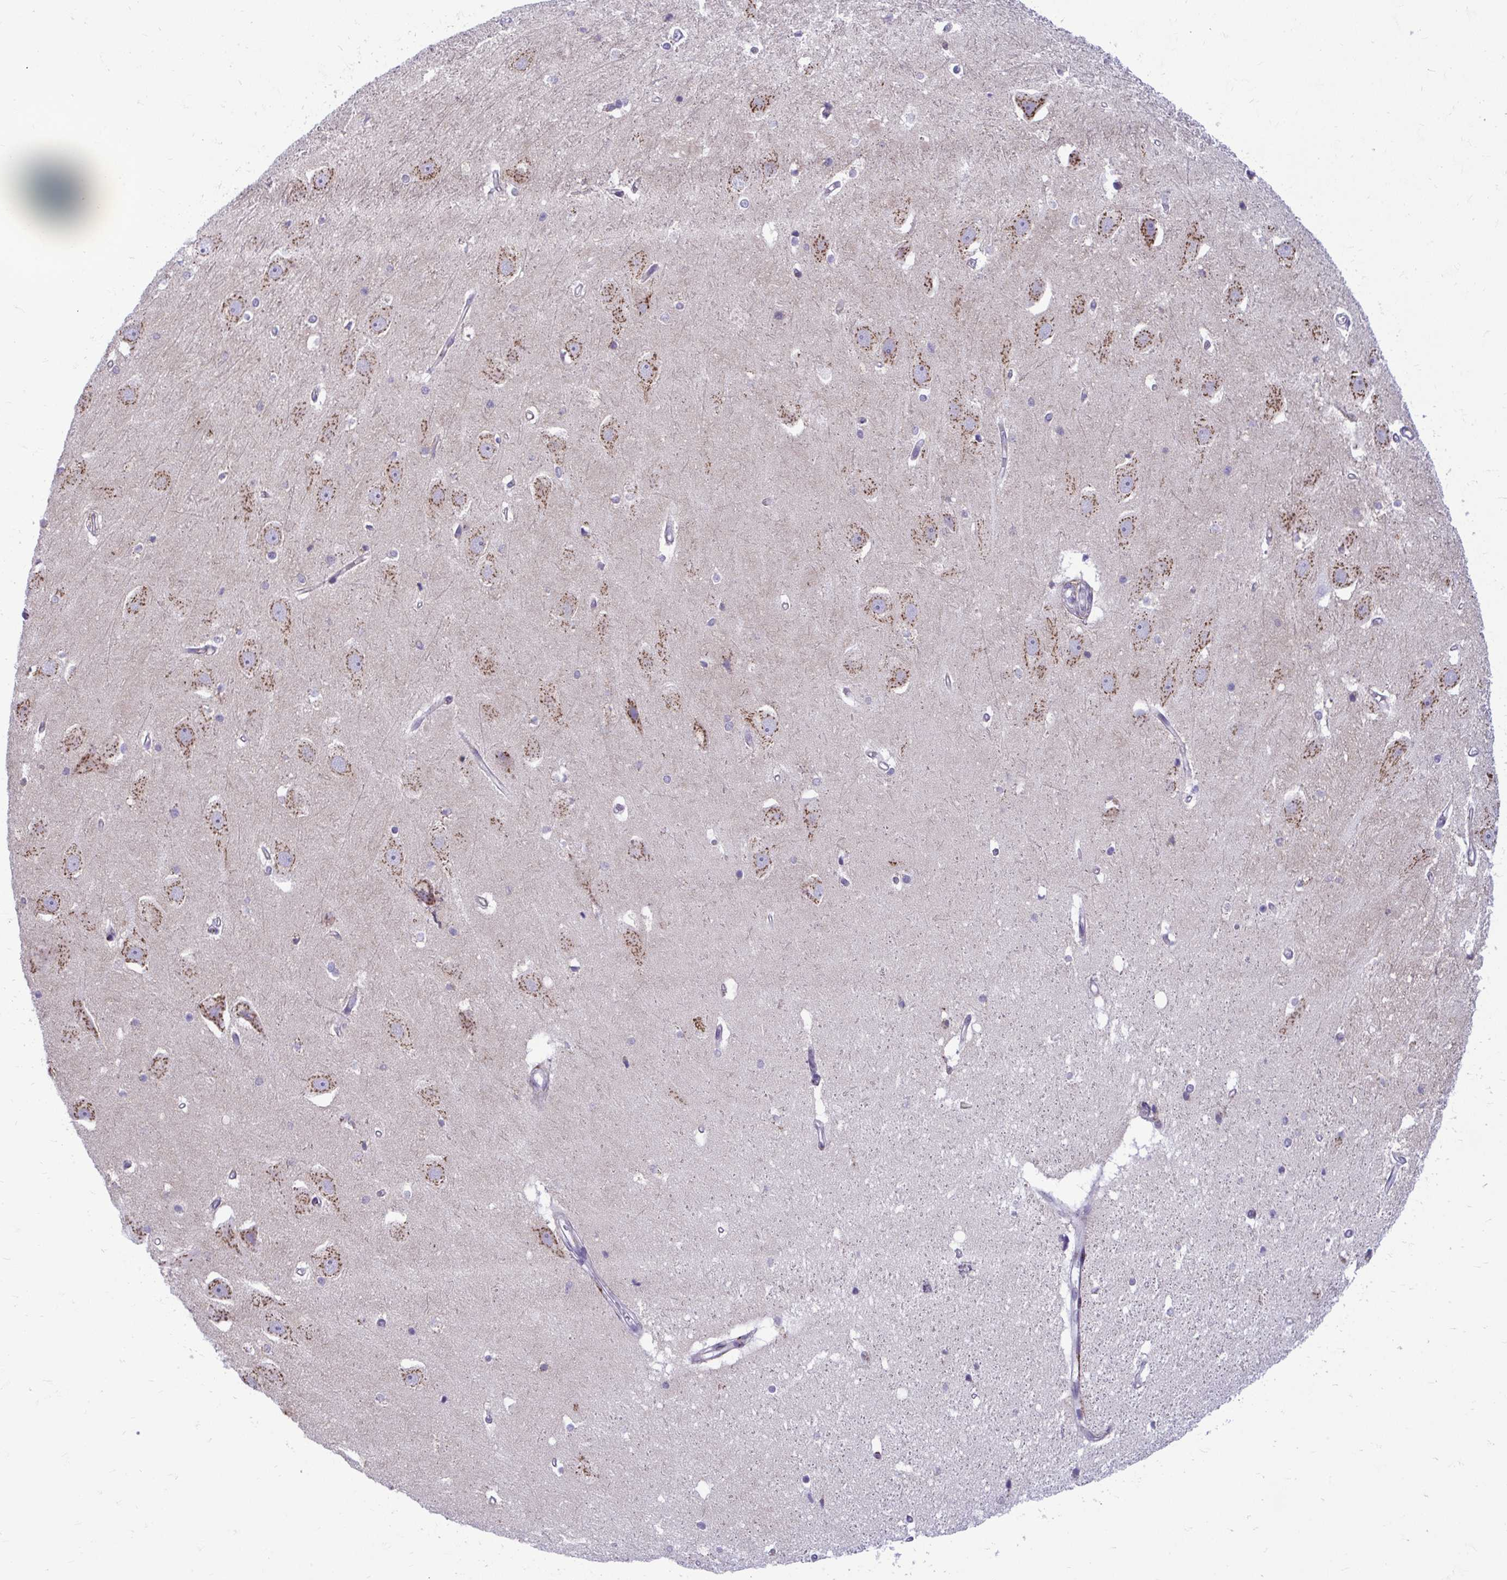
{"staining": {"intensity": "moderate", "quantity": "<25%", "location": "cytoplasmic/membranous"}, "tissue": "hippocampus", "cell_type": "Glial cells", "image_type": "normal", "snomed": [{"axis": "morphology", "description": "Normal tissue, NOS"}, {"axis": "topography", "description": "Hippocampus"}], "caption": "Hippocampus stained for a protein shows moderate cytoplasmic/membranous positivity in glial cells. Using DAB (brown) and hematoxylin (blue) stains, captured at high magnification using brightfield microscopy.", "gene": "DTX4", "patient": {"sex": "male", "age": 63}}